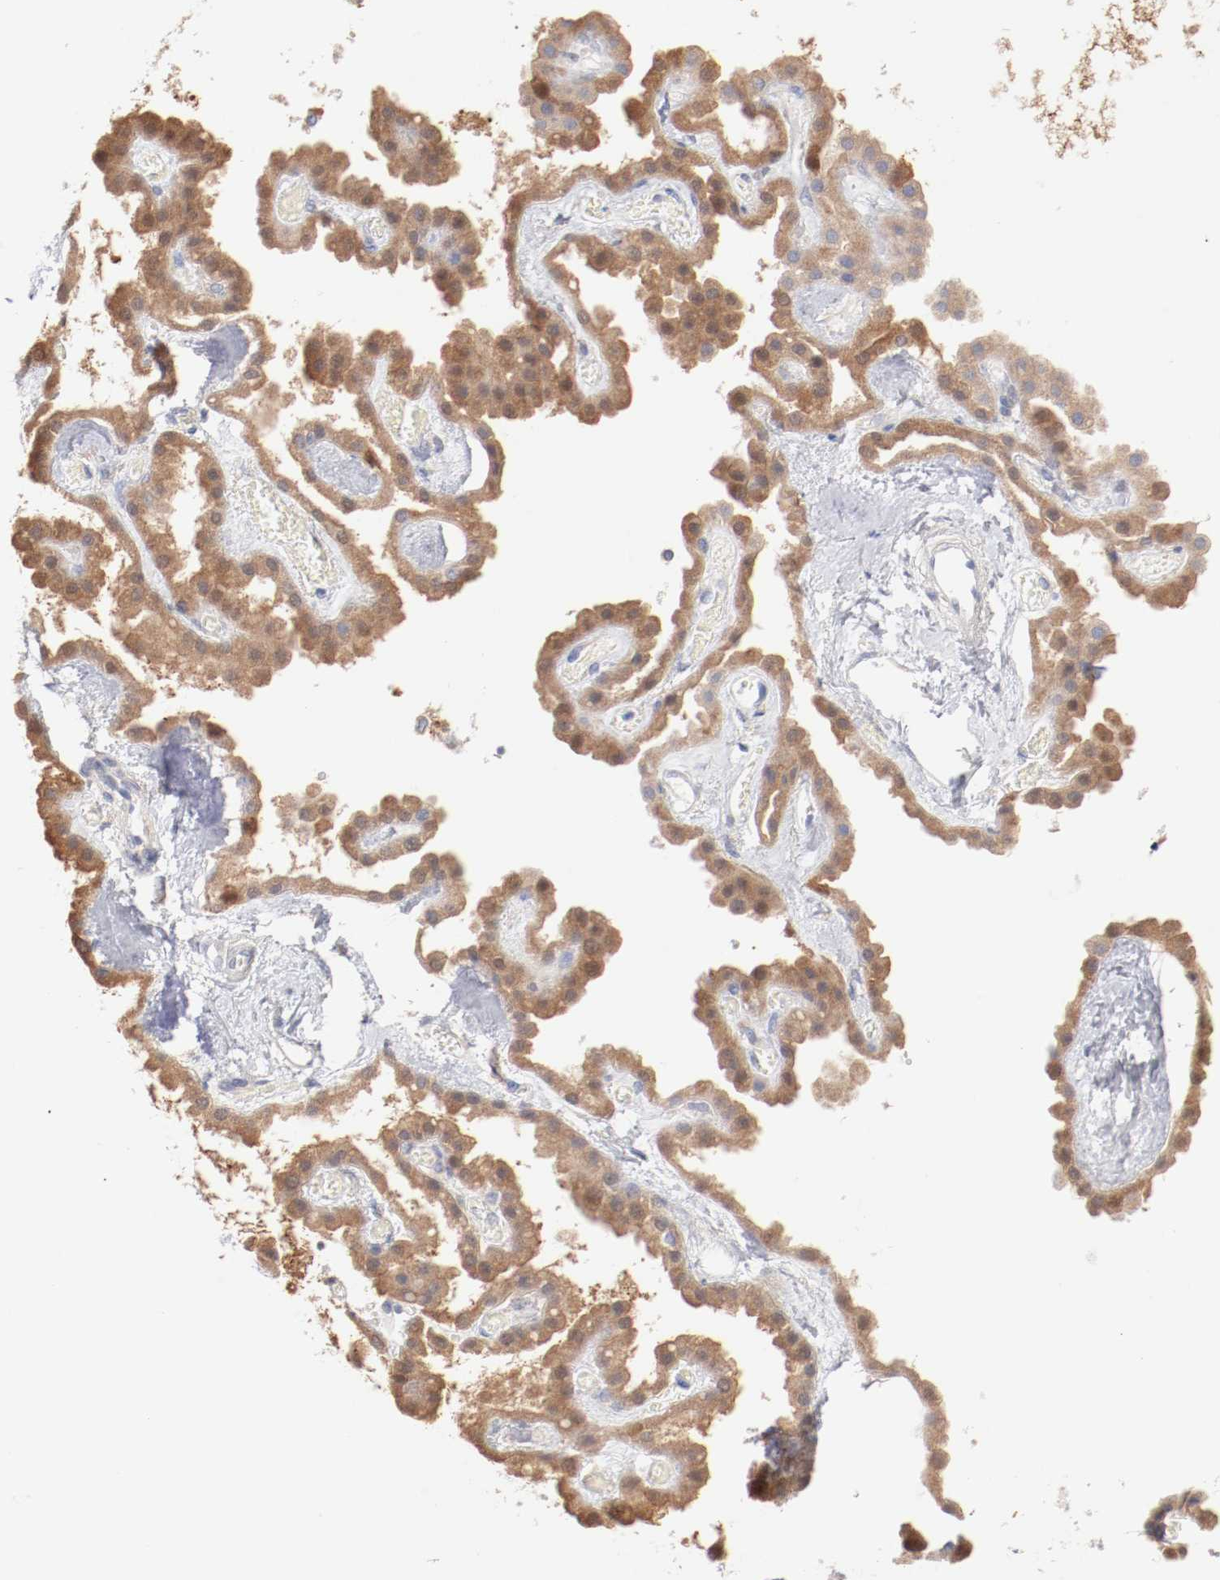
{"staining": {"intensity": "negative", "quantity": "none", "location": "none"}, "tissue": "hippocampus", "cell_type": "Glial cells", "image_type": "normal", "snomed": [{"axis": "morphology", "description": "Normal tissue, NOS"}, {"axis": "topography", "description": "Hippocampus"}], "caption": "Immunohistochemistry (IHC) of benign human hippocampus exhibits no expression in glial cells. (Brightfield microscopy of DAB (3,3'-diaminobenzidine) immunohistochemistry (IHC) at high magnification).", "gene": "SETD3", "patient": {"sex": "female", "age": 19}}